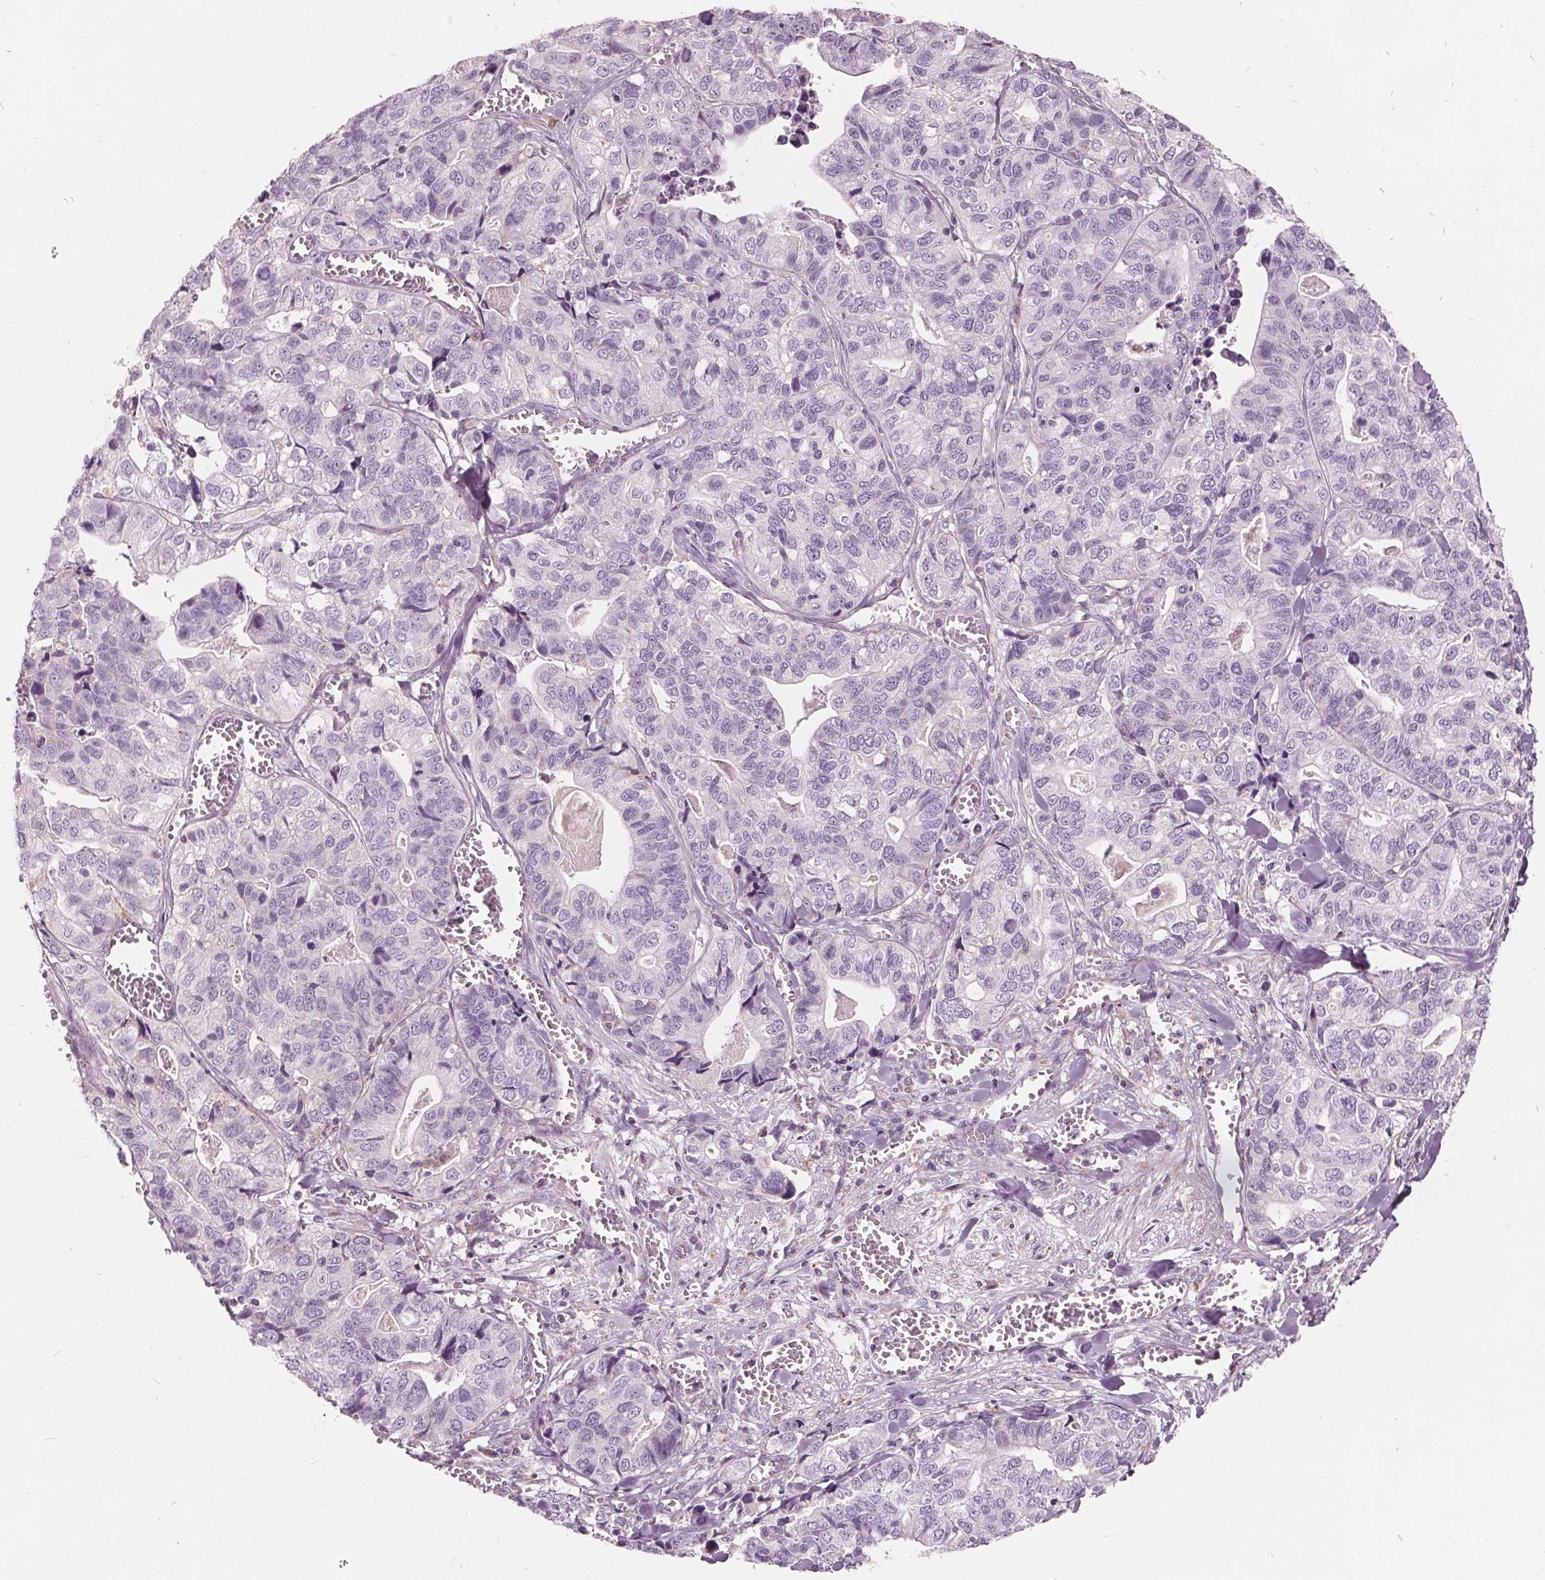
{"staining": {"intensity": "negative", "quantity": "none", "location": "none"}, "tissue": "stomach cancer", "cell_type": "Tumor cells", "image_type": "cancer", "snomed": [{"axis": "morphology", "description": "Adenocarcinoma, NOS"}, {"axis": "topography", "description": "Stomach, upper"}], "caption": "Immunohistochemistry (IHC) histopathology image of neoplastic tissue: human stomach cancer (adenocarcinoma) stained with DAB demonstrates no significant protein positivity in tumor cells.", "gene": "ECI2", "patient": {"sex": "female", "age": 67}}